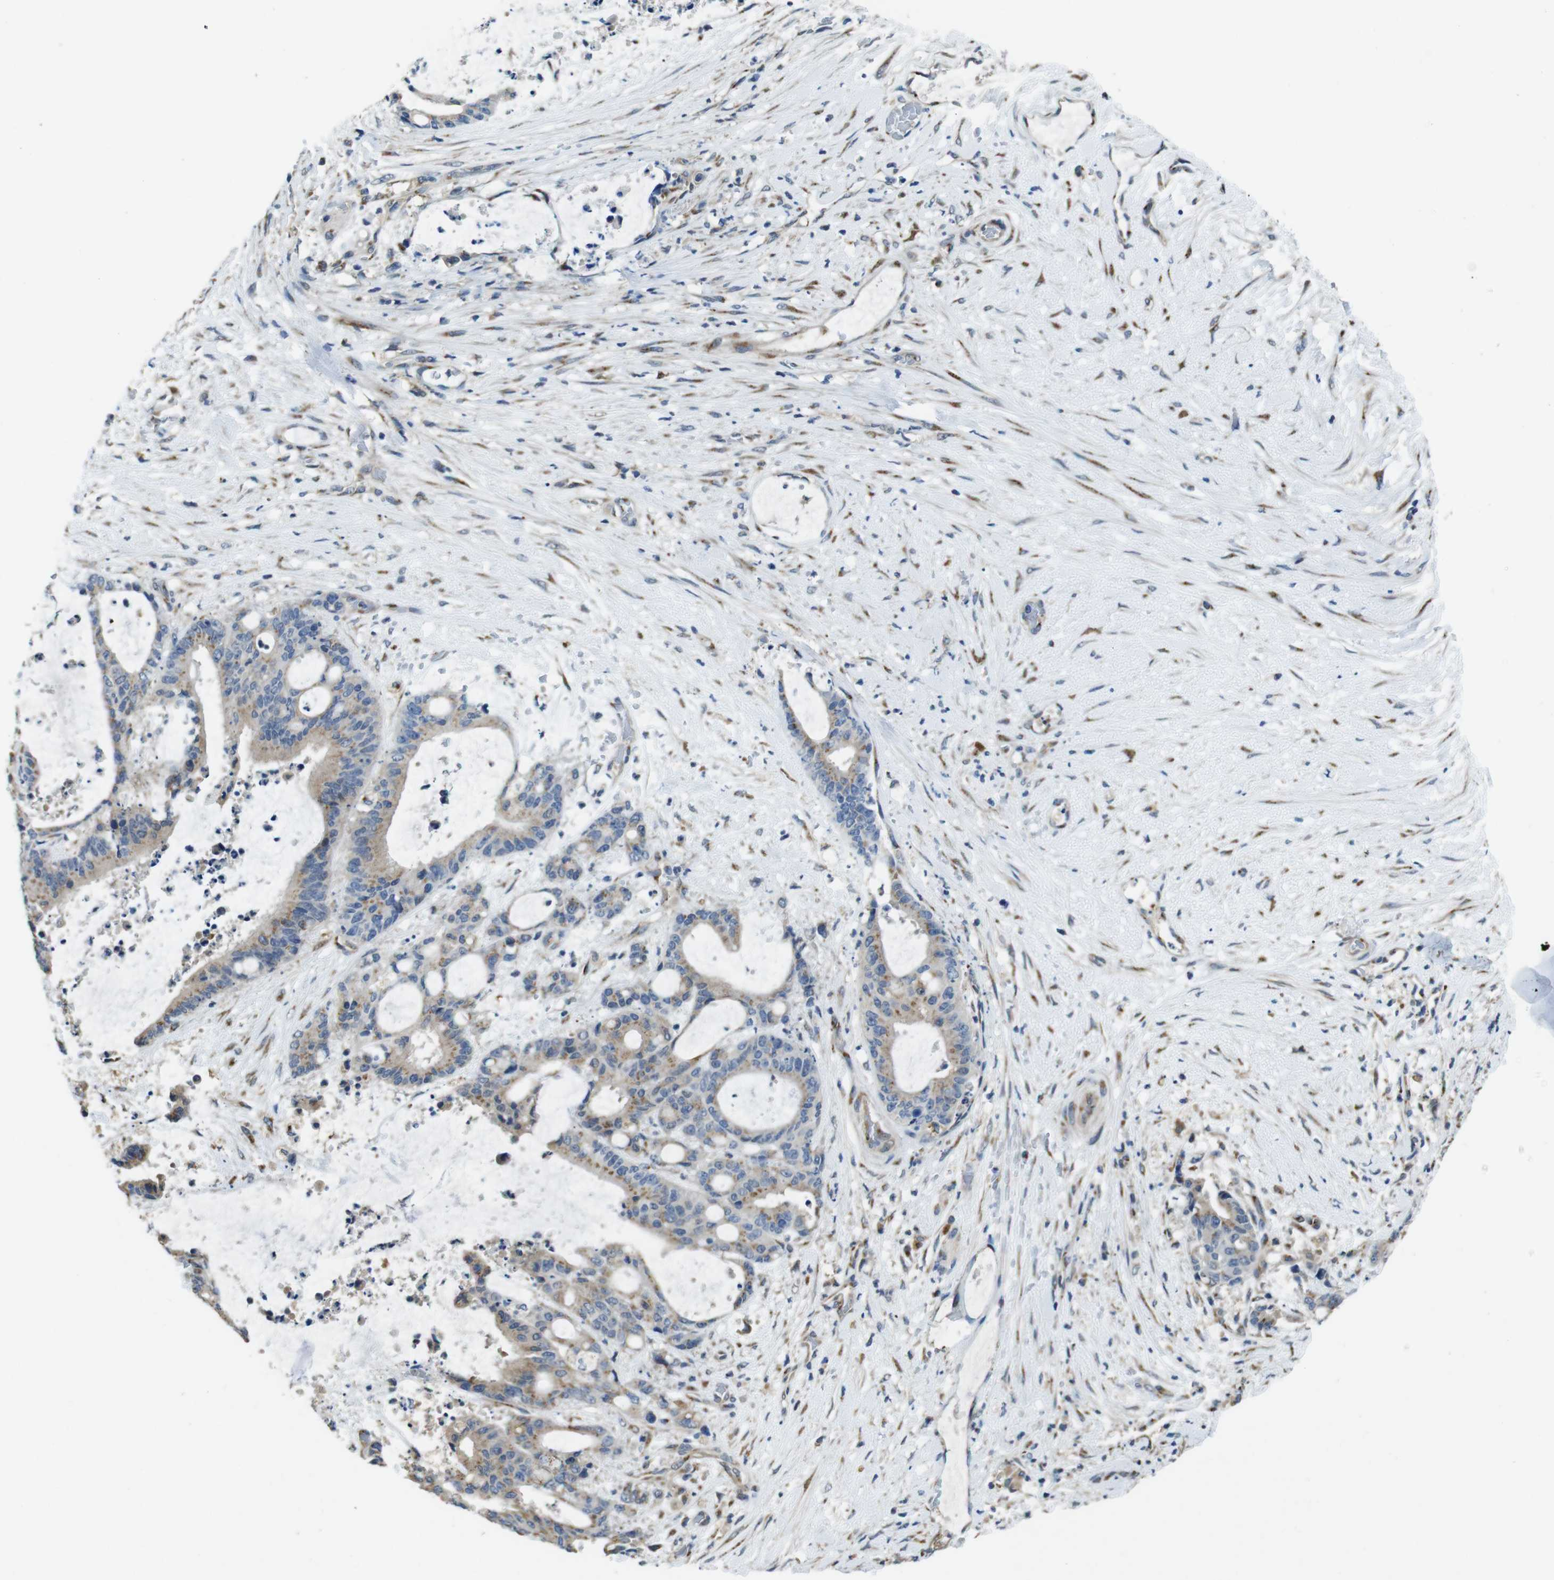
{"staining": {"intensity": "weak", "quantity": ">75%", "location": "cytoplasmic/membranous"}, "tissue": "liver cancer", "cell_type": "Tumor cells", "image_type": "cancer", "snomed": [{"axis": "morphology", "description": "Normal tissue, NOS"}, {"axis": "morphology", "description": "Cholangiocarcinoma"}, {"axis": "topography", "description": "Liver"}, {"axis": "topography", "description": "Peripheral nerve tissue"}], "caption": "This micrograph demonstrates cholangiocarcinoma (liver) stained with immunohistochemistry (IHC) to label a protein in brown. The cytoplasmic/membranous of tumor cells show weak positivity for the protein. Nuclei are counter-stained blue.", "gene": "RAB6A", "patient": {"sex": "female", "age": 73}}